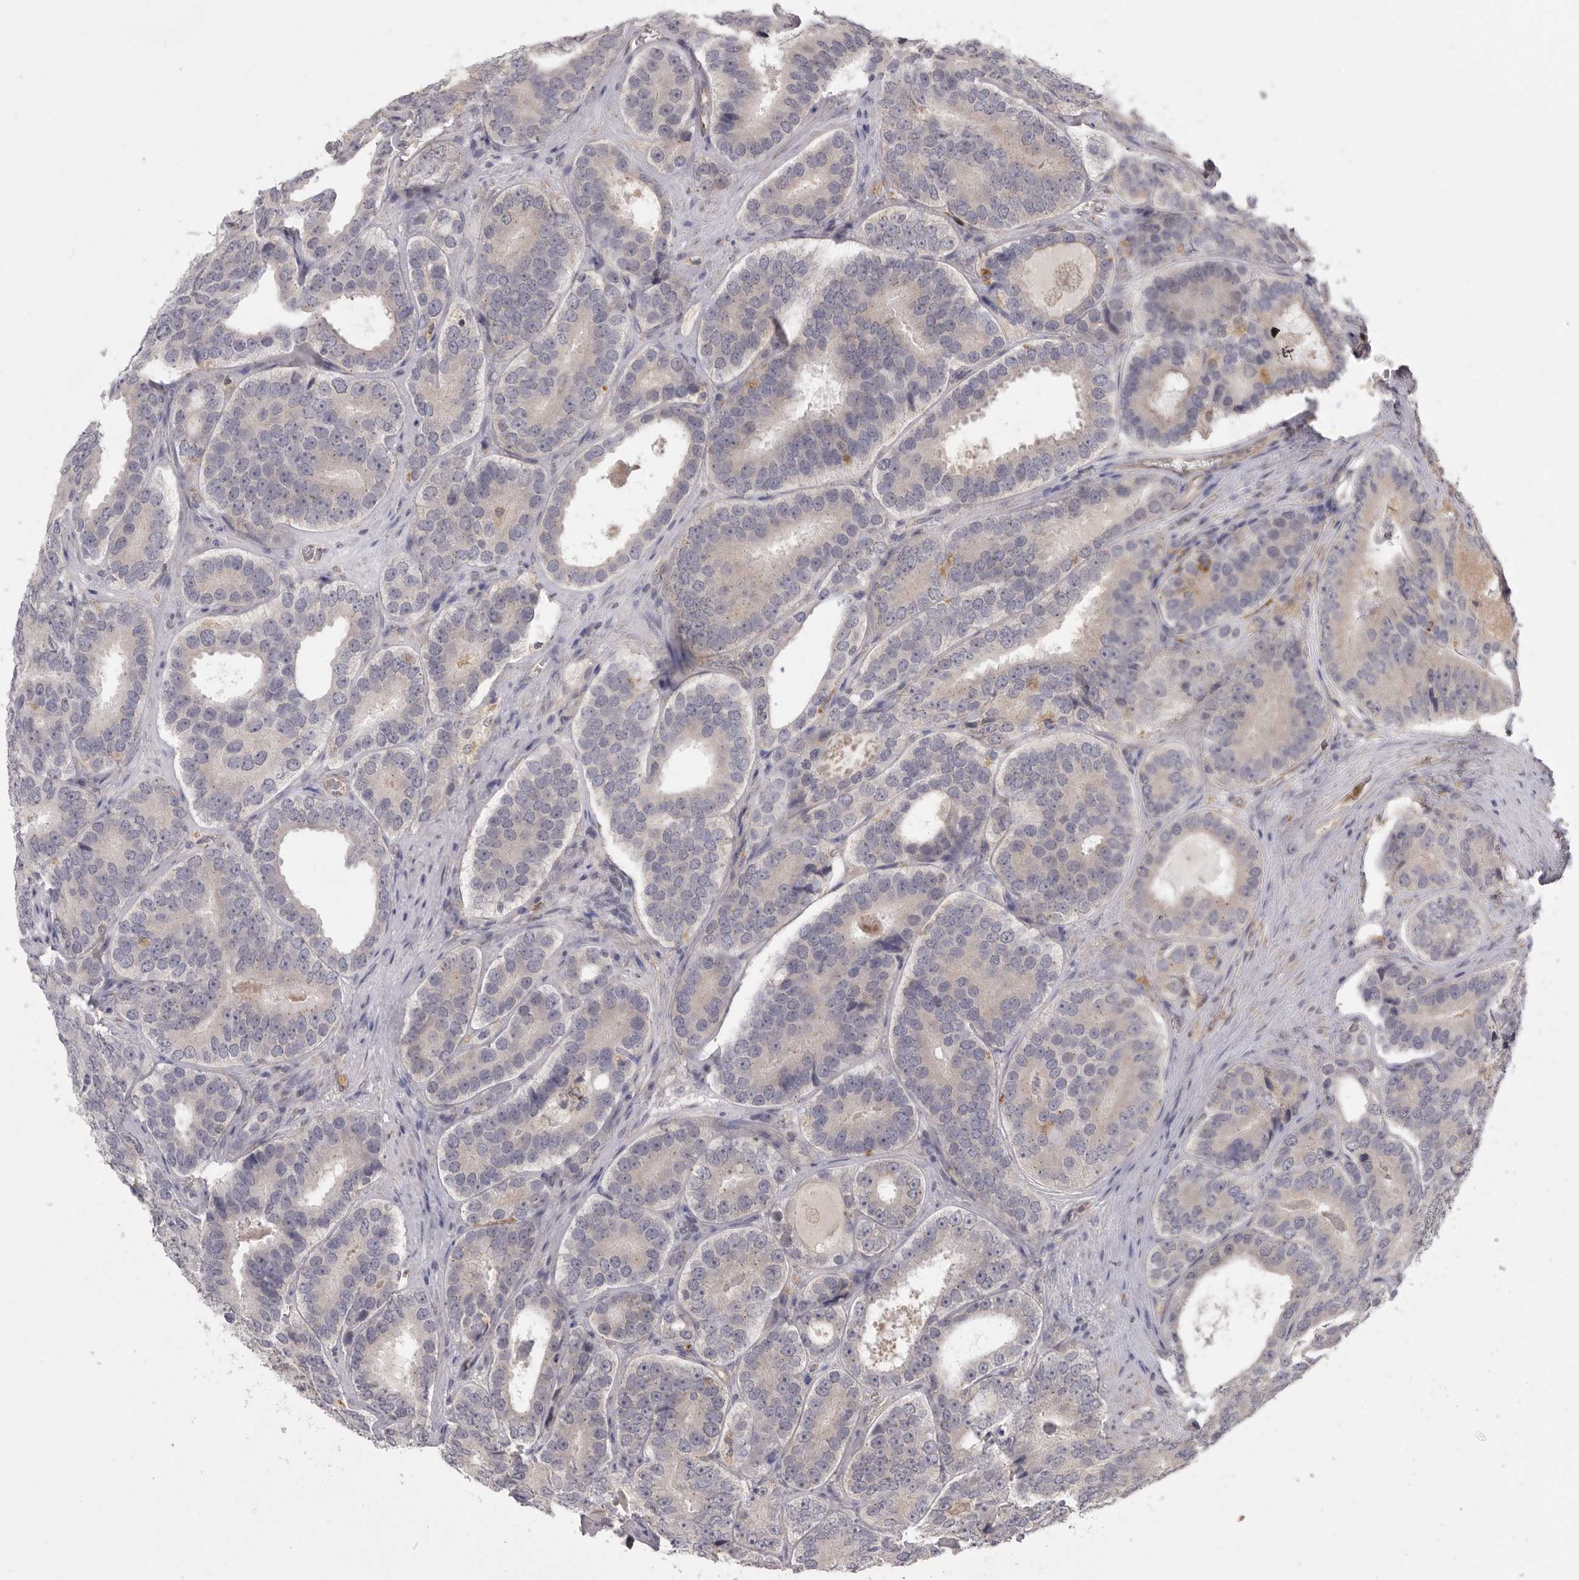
{"staining": {"intensity": "weak", "quantity": "<25%", "location": "cytoplasmic/membranous"}, "tissue": "prostate cancer", "cell_type": "Tumor cells", "image_type": "cancer", "snomed": [{"axis": "morphology", "description": "Adenocarcinoma, High grade"}, {"axis": "topography", "description": "Prostate"}], "caption": "Immunohistochemistry (IHC) image of neoplastic tissue: human prostate cancer (adenocarcinoma (high-grade)) stained with DAB (3,3'-diaminobenzidine) shows no significant protein staining in tumor cells.", "gene": "TLR3", "patient": {"sex": "male", "age": 56}}